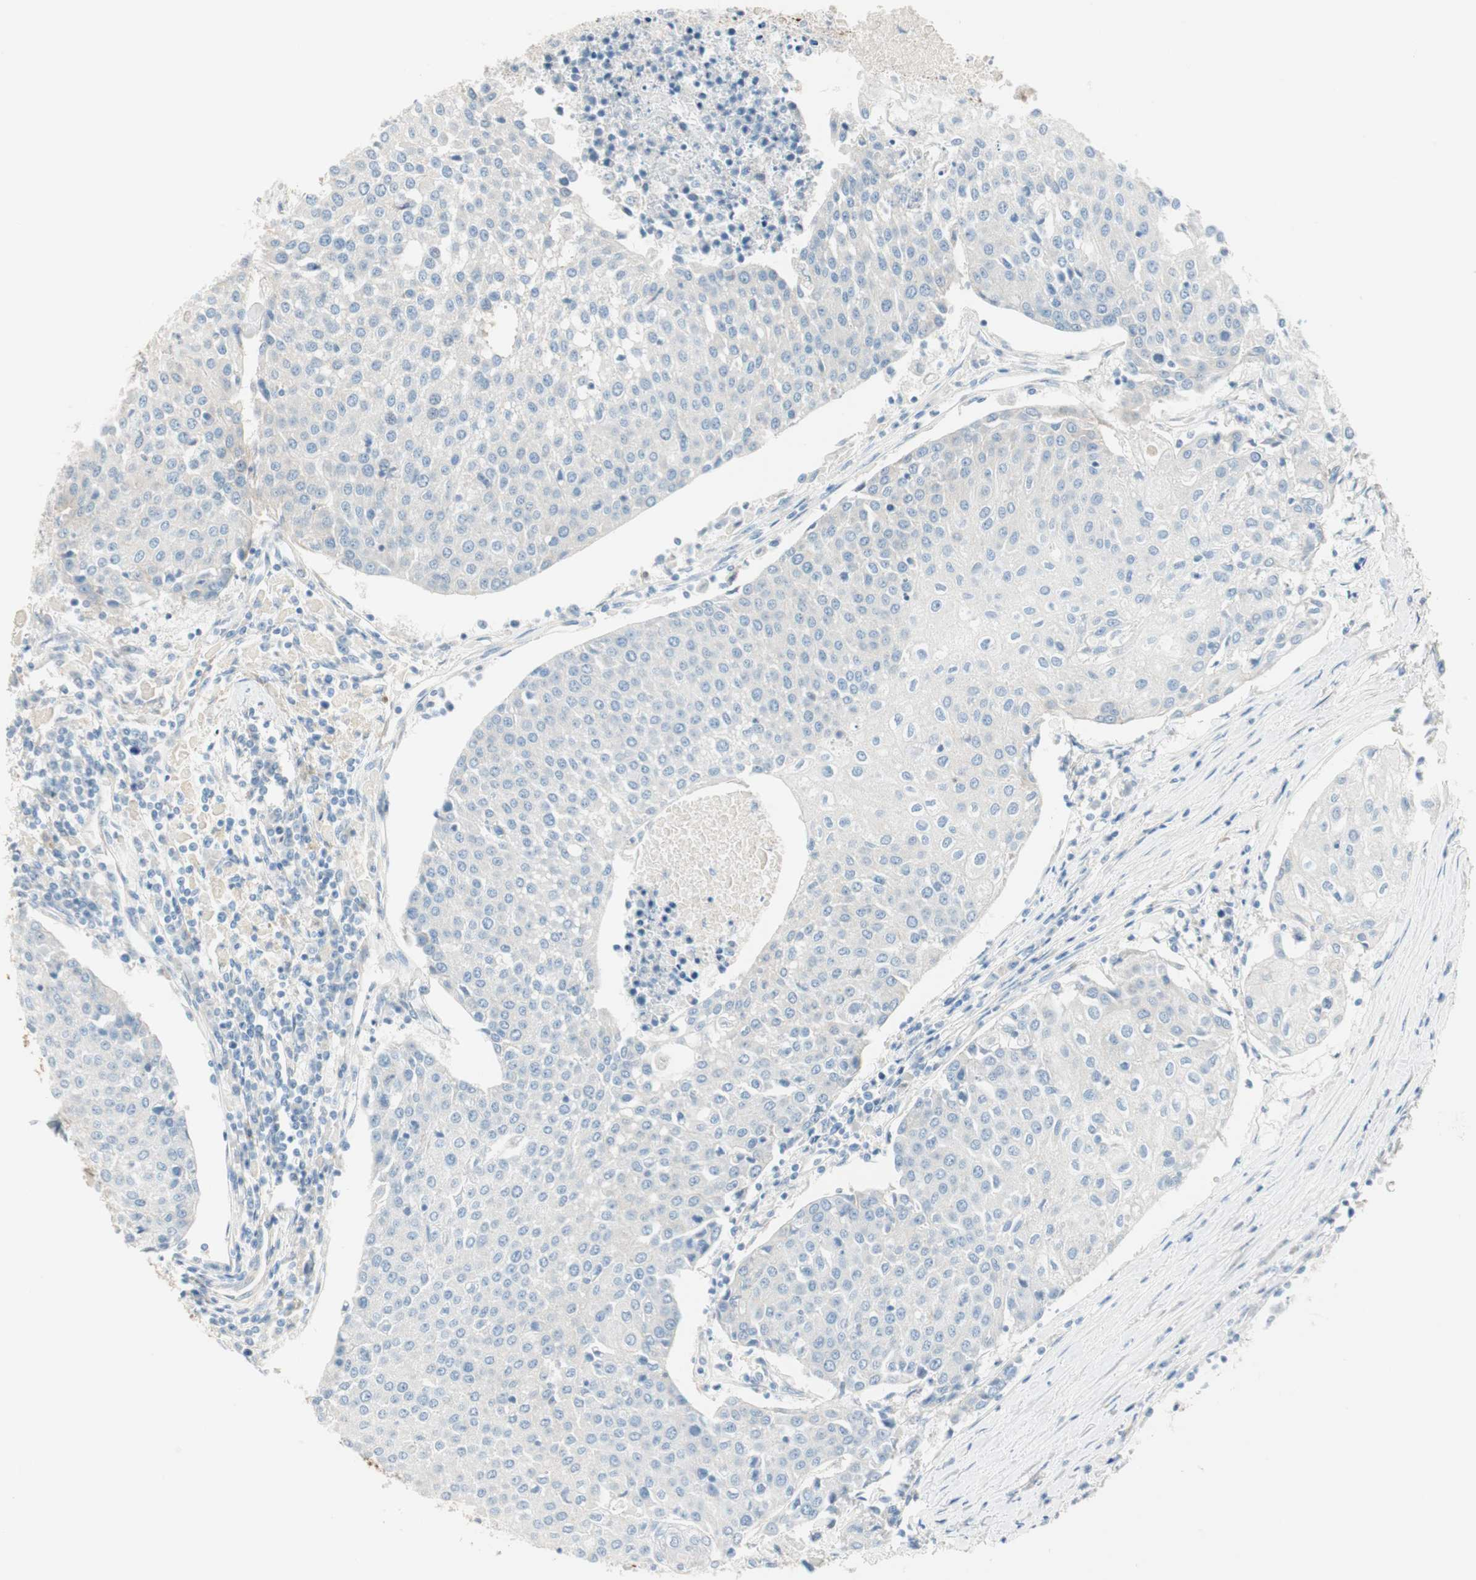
{"staining": {"intensity": "negative", "quantity": "none", "location": "none"}, "tissue": "urothelial cancer", "cell_type": "Tumor cells", "image_type": "cancer", "snomed": [{"axis": "morphology", "description": "Urothelial carcinoma, High grade"}, {"axis": "topography", "description": "Urinary bladder"}], "caption": "The immunohistochemistry (IHC) photomicrograph has no significant expression in tumor cells of high-grade urothelial carcinoma tissue.", "gene": "CDK3", "patient": {"sex": "female", "age": 85}}